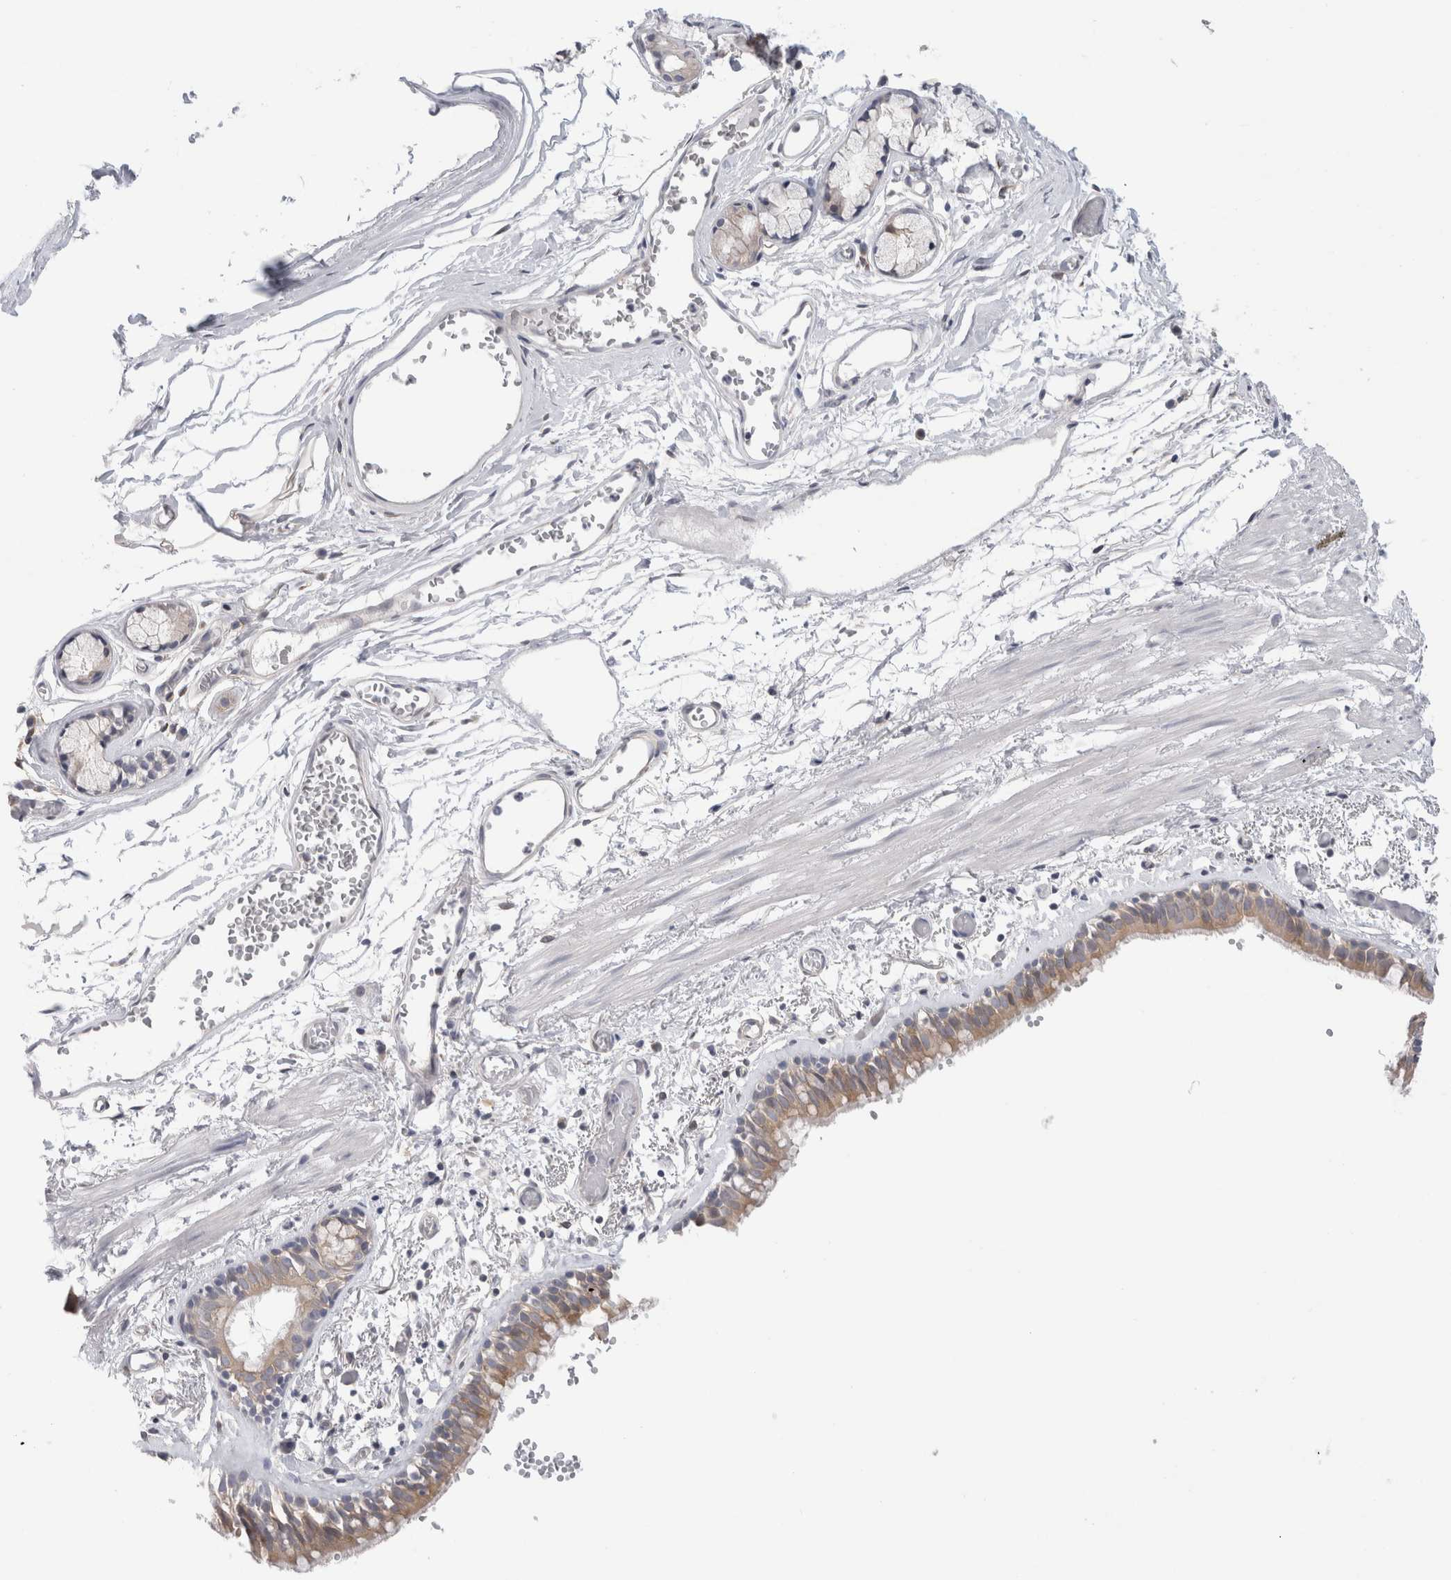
{"staining": {"intensity": "moderate", "quantity": ">75%", "location": "cytoplasmic/membranous"}, "tissue": "bronchus", "cell_type": "Respiratory epithelial cells", "image_type": "normal", "snomed": [{"axis": "morphology", "description": "Normal tissue, NOS"}, {"axis": "topography", "description": "Bronchus"}, {"axis": "topography", "description": "Lung"}], "caption": "Moderate cytoplasmic/membranous positivity is appreciated in approximately >75% of respiratory epithelial cells in normal bronchus.", "gene": "SYTL5", "patient": {"sex": "male", "age": 56}}